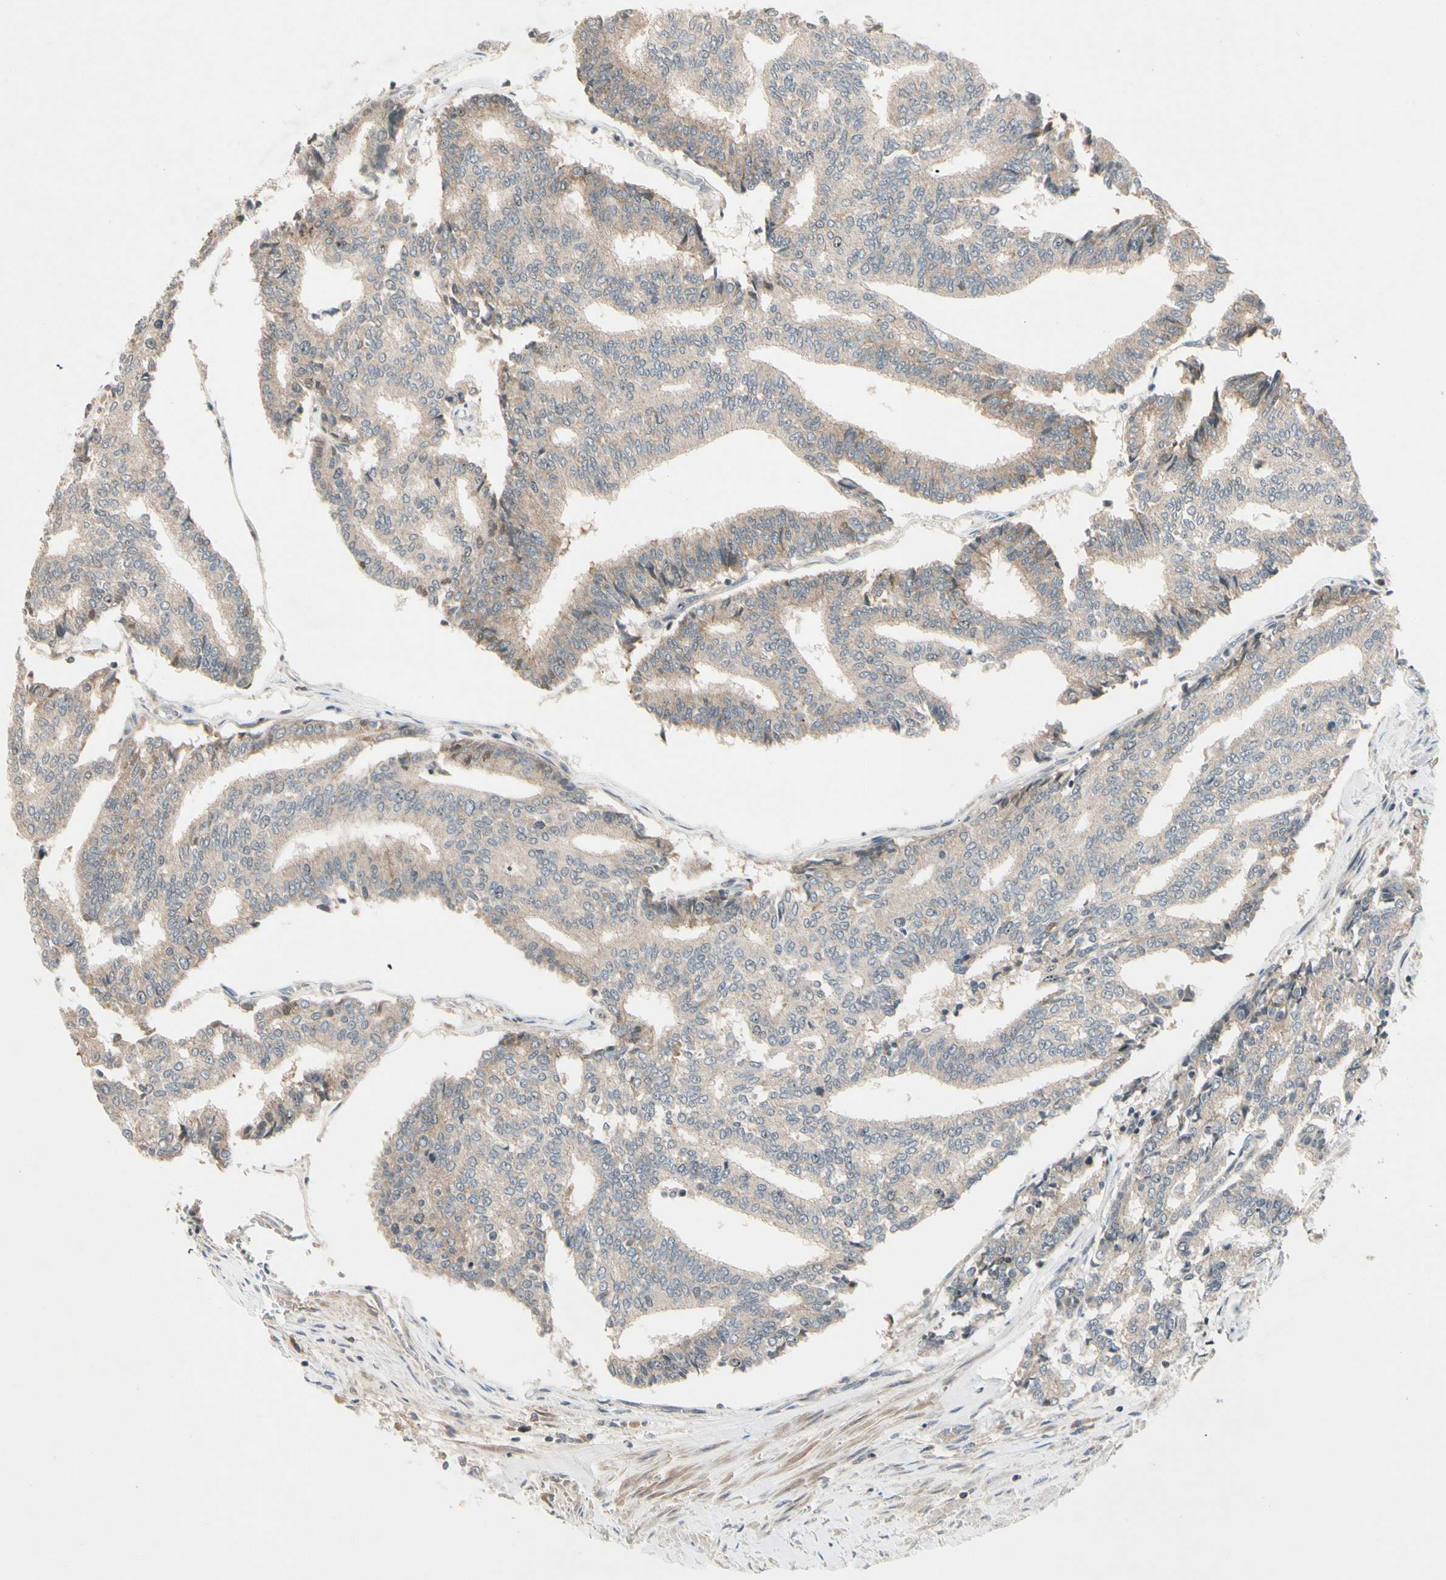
{"staining": {"intensity": "weak", "quantity": ">75%", "location": "cytoplasmic/membranous"}, "tissue": "prostate cancer", "cell_type": "Tumor cells", "image_type": "cancer", "snomed": [{"axis": "morphology", "description": "Adenocarcinoma, High grade"}, {"axis": "topography", "description": "Prostate"}], "caption": "Immunohistochemical staining of human prostate adenocarcinoma (high-grade) displays low levels of weak cytoplasmic/membranous protein expression in about >75% of tumor cells.", "gene": "ICAM5", "patient": {"sex": "male", "age": 55}}